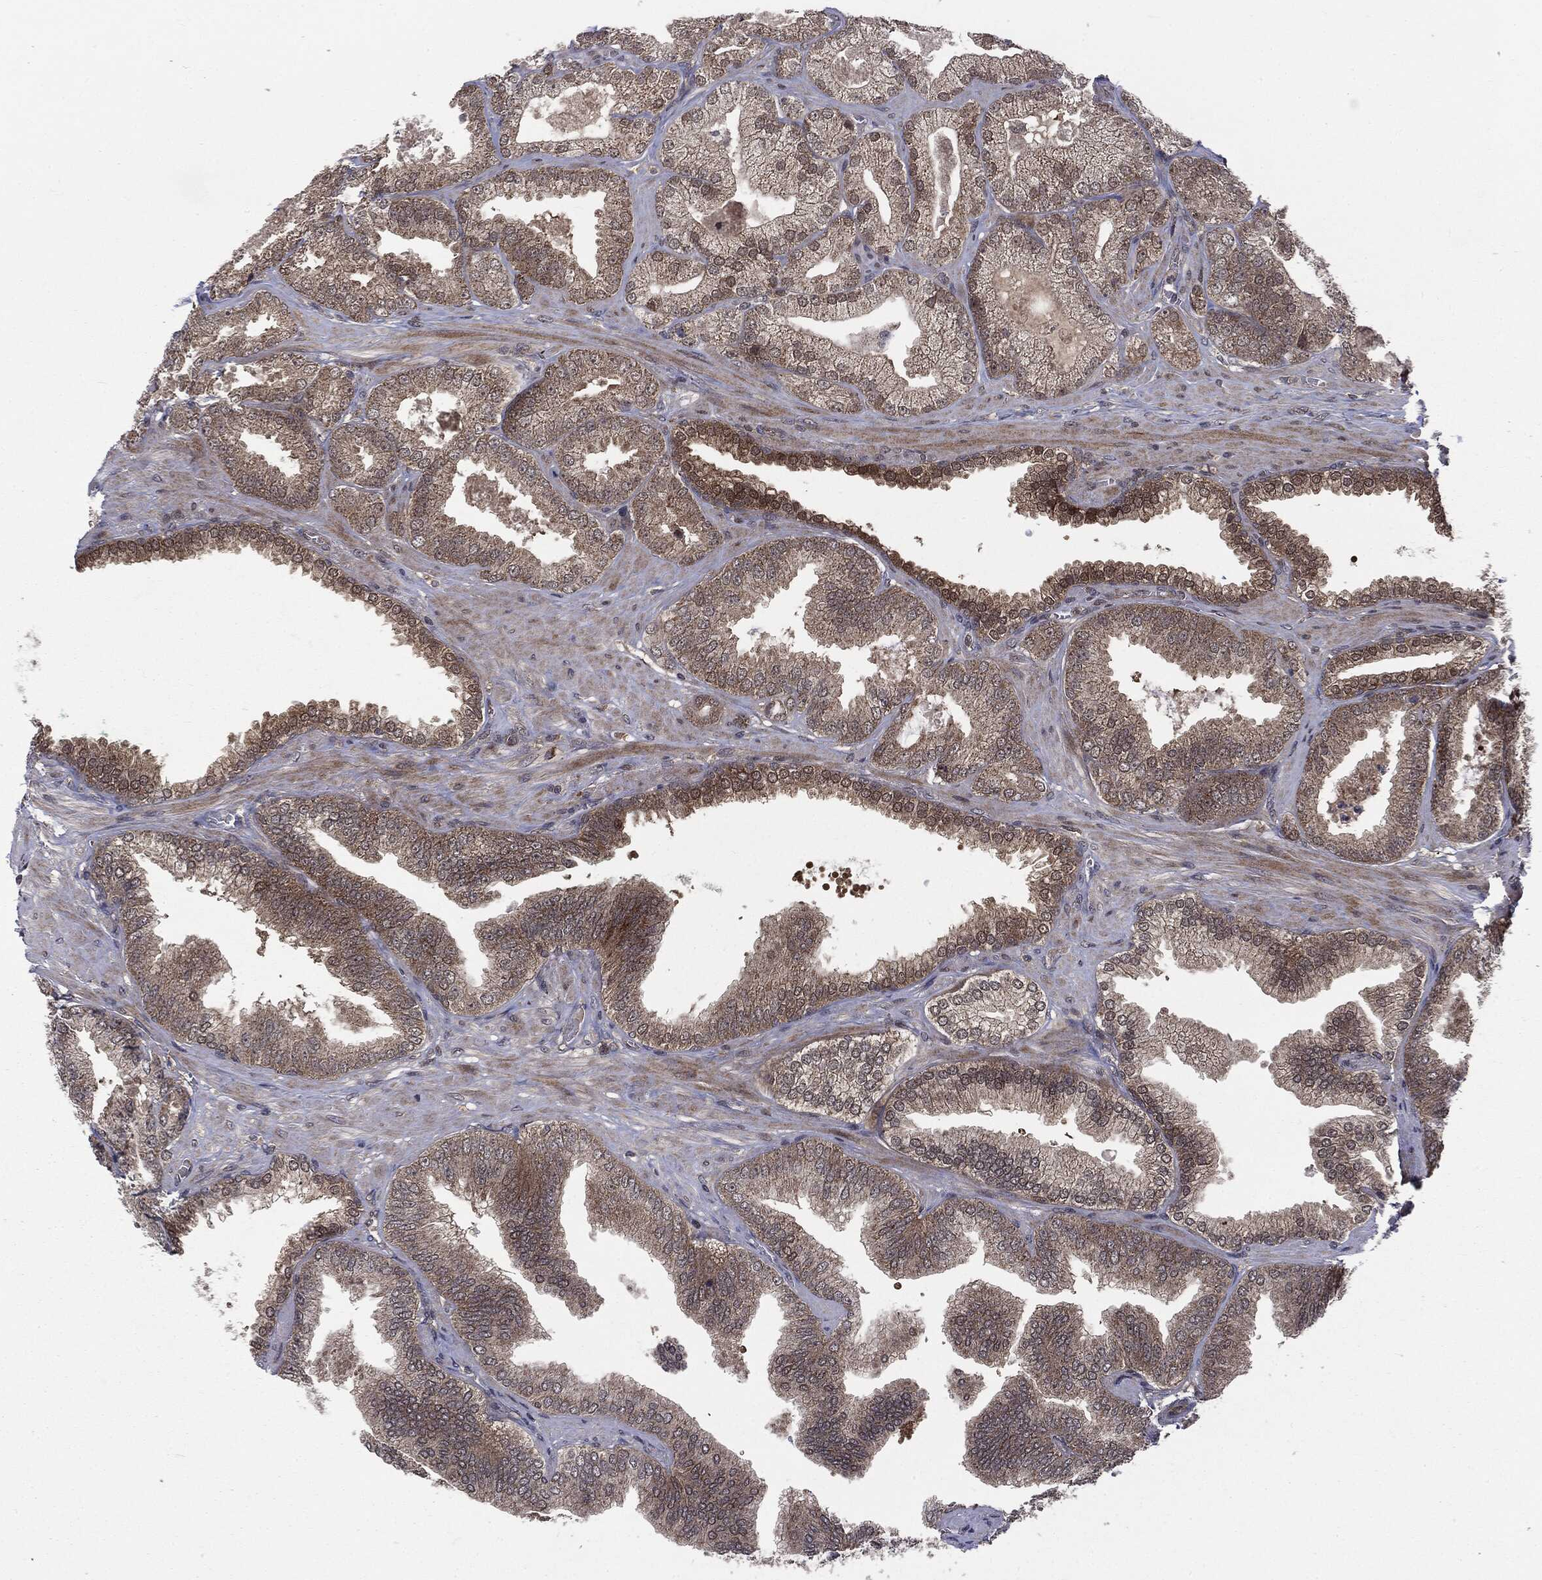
{"staining": {"intensity": "moderate", "quantity": "25%-75%", "location": "cytoplasmic/membranous"}, "tissue": "prostate cancer", "cell_type": "Tumor cells", "image_type": "cancer", "snomed": [{"axis": "morphology", "description": "Adenocarcinoma, High grade"}, {"axis": "topography", "description": "Prostate"}], "caption": "Immunohistochemistry (DAB) staining of prostate cancer (high-grade adenocarcinoma) exhibits moderate cytoplasmic/membranous protein staining in approximately 25%-75% of tumor cells. The protein of interest is stained brown, and the nuclei are stained in blue (DAB (3,3'-diaminobenzidine) IHC with brightfield microscopy, high magnification).", "gene": "PTPA", "patient": {"sex": "male", "age": 68}}